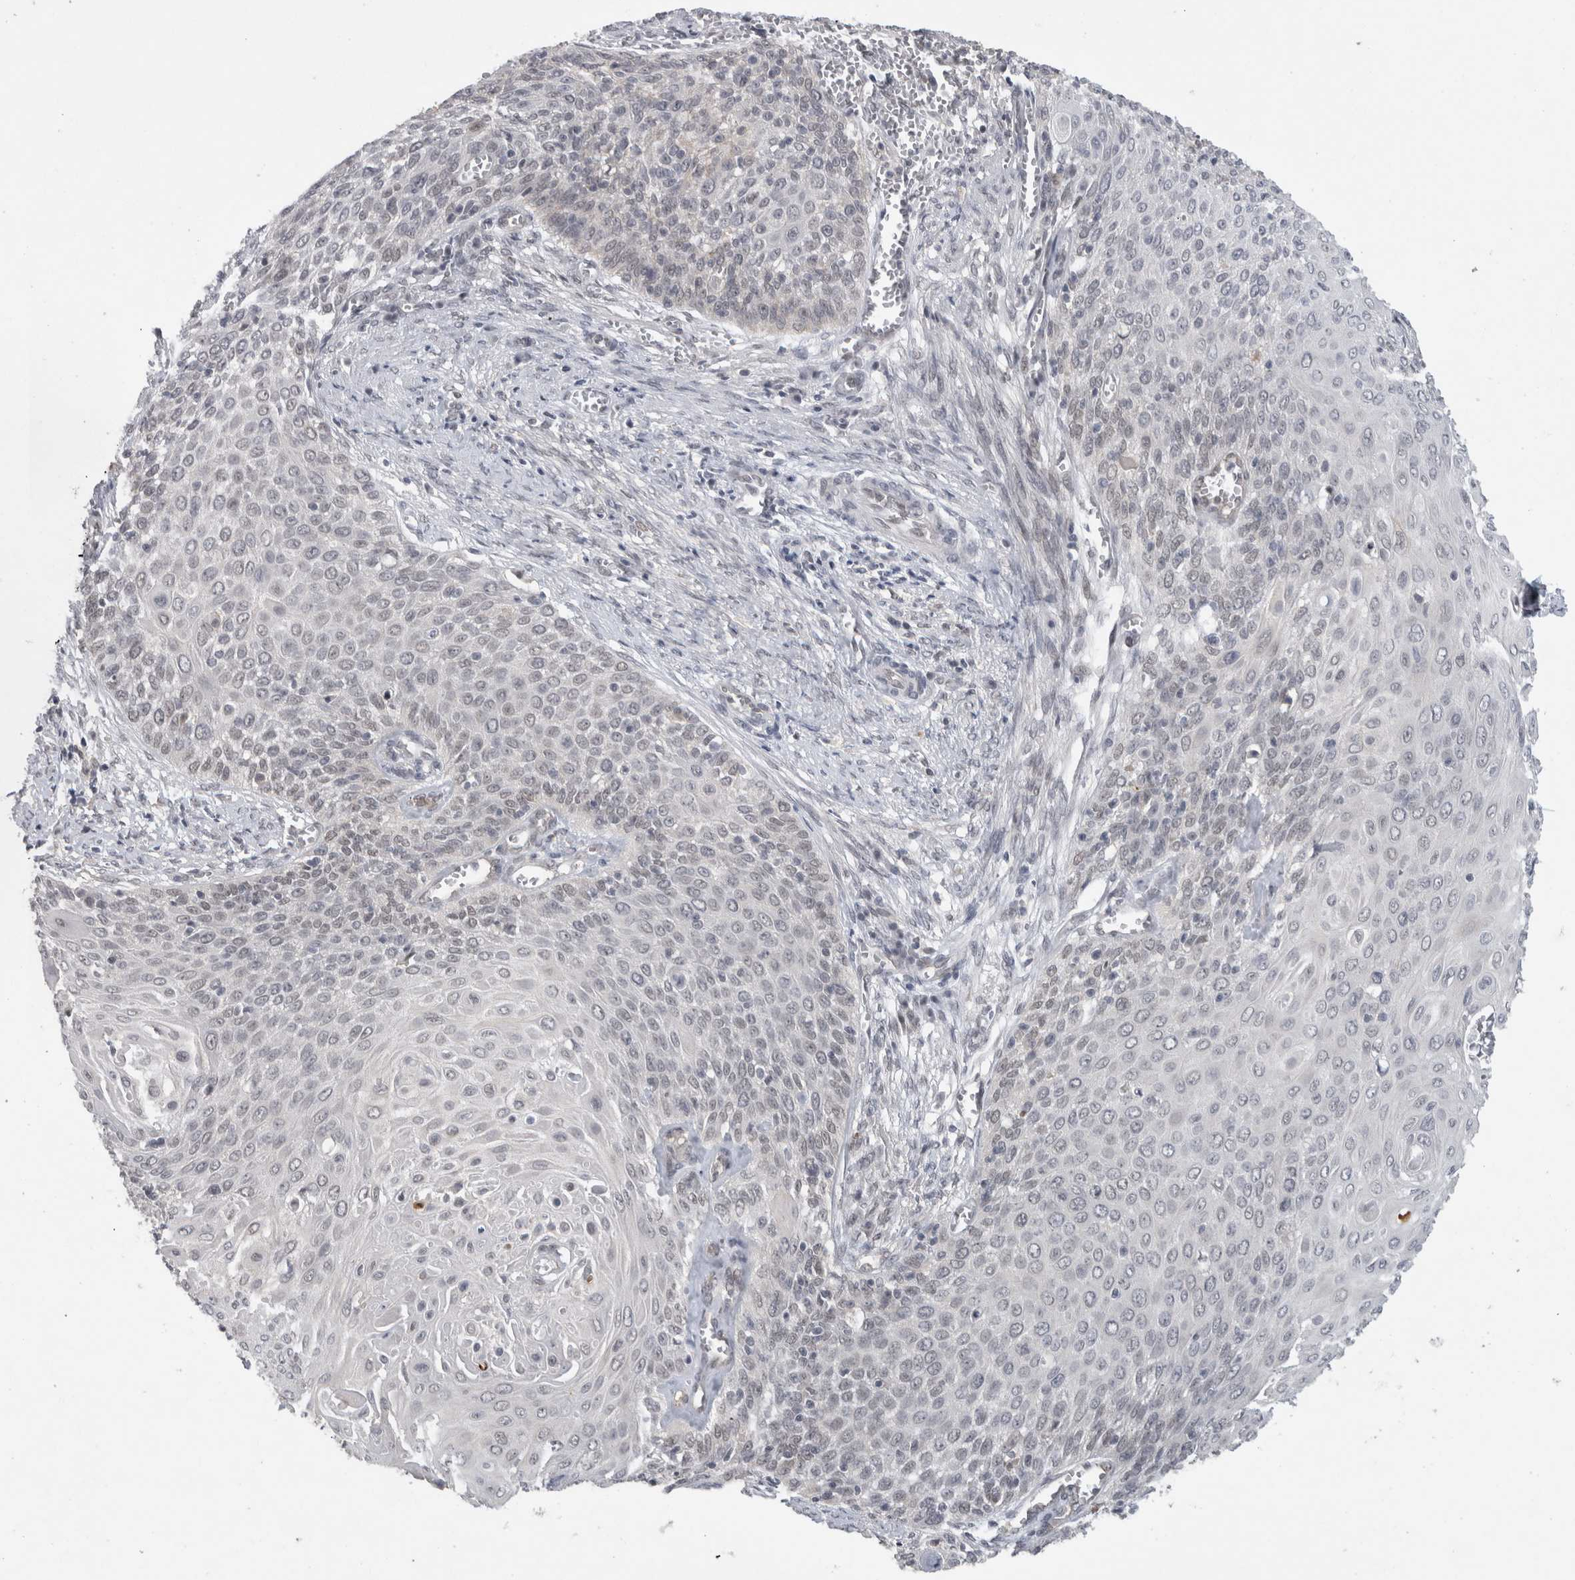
{"staining": {"intensity": "negative", "quantity": "none", "location": "none"}, "tissue": "cervical cancer", "cell_type": "Tumor cells", "image_type": "cancer", "snomed": [{"axis": "morphology", "description": "Squamous cell carcinoma, NOS"}, {"axis": "topography", "description": "Cervix"}], "caption": "There is no significant staining in tumor cells of cervical cancer (squamous cell carcinoma).", "gene": "PRXL2A", "patient": {"sex": "female", "age": 39}}